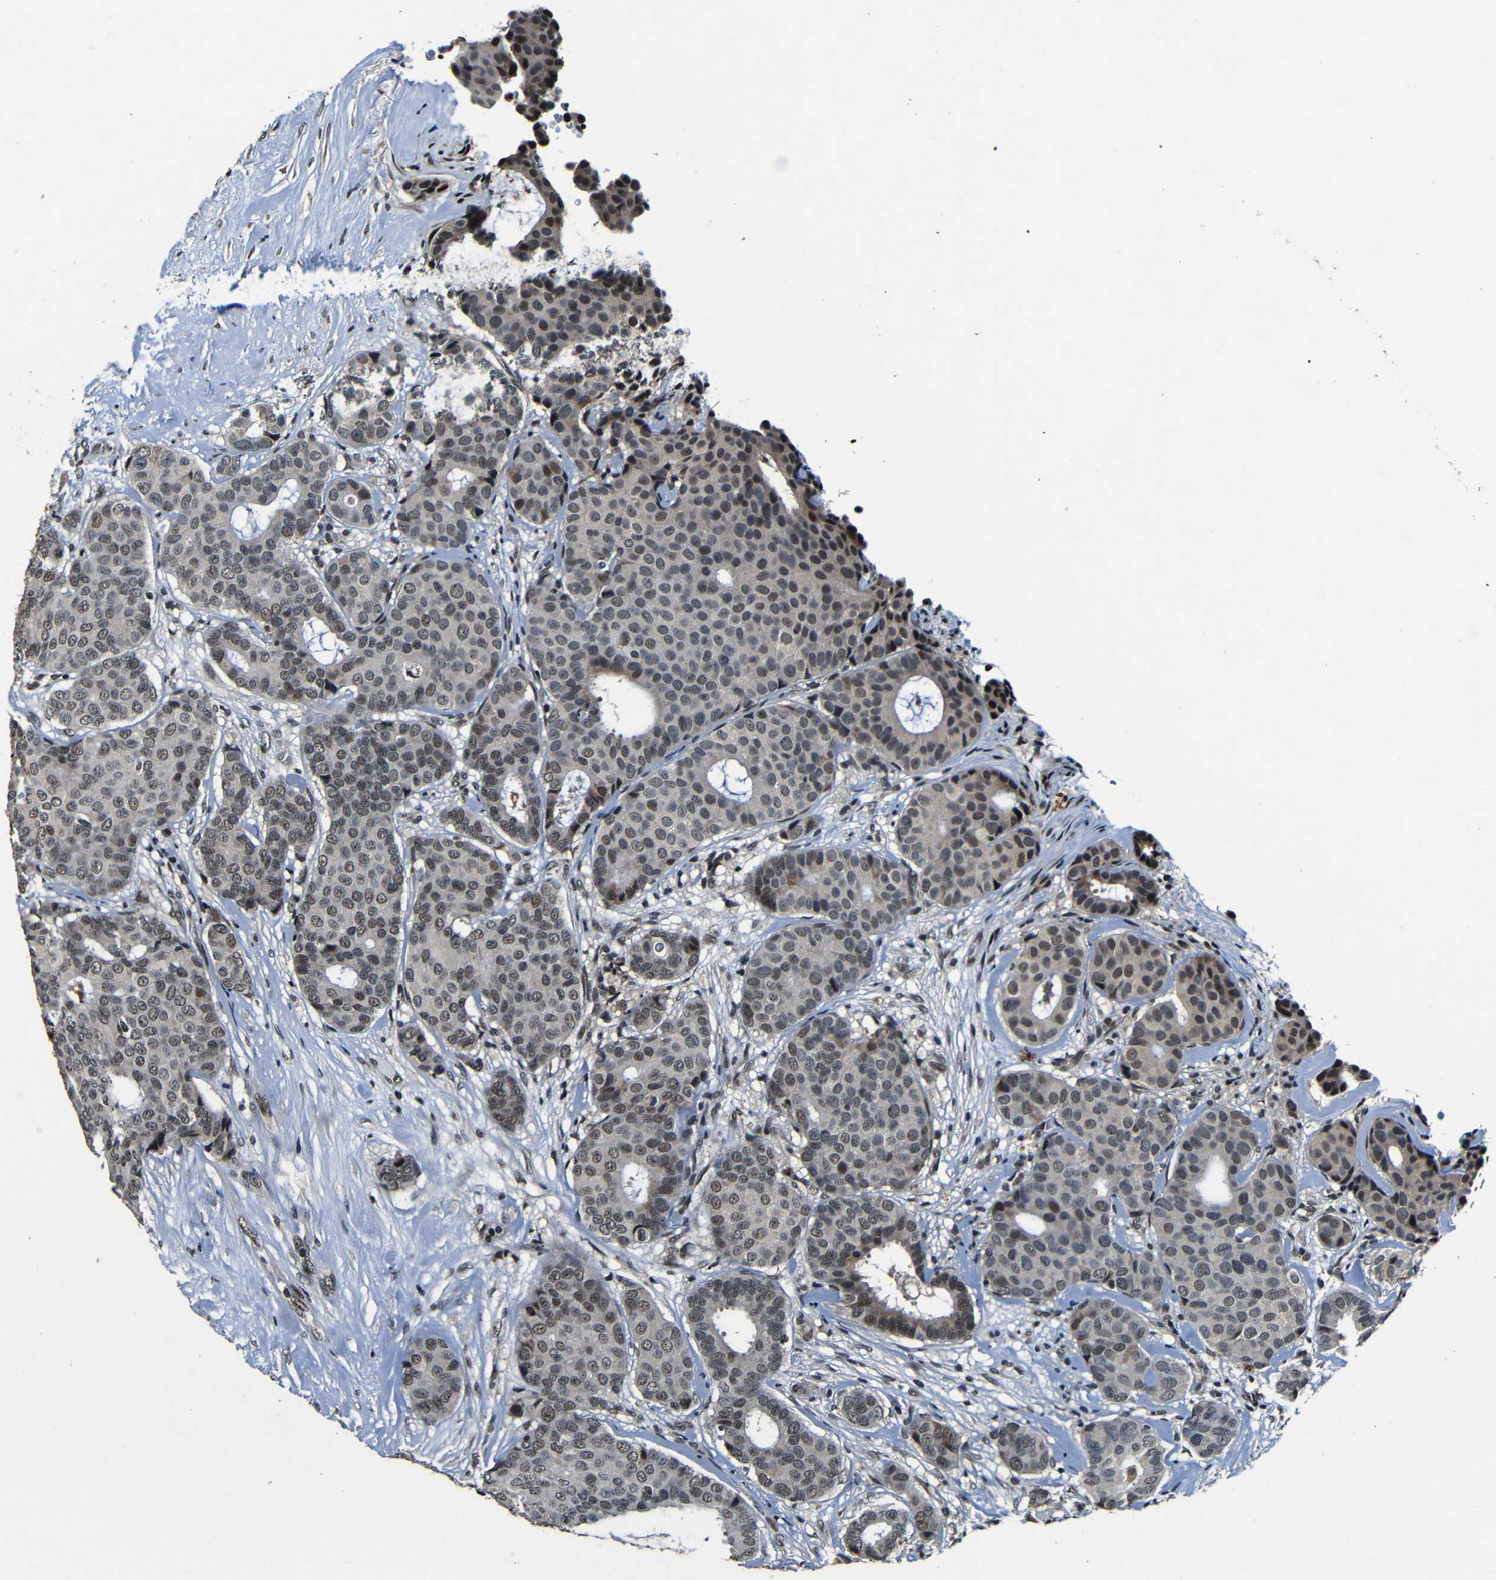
{"staining": {"intensity": "weak", "quantity": ">75%", "location": "nuclear"}, "tissue": "breast cancer", "cell_type": "Tumor cells", "image_type": "cancer", "snomed": [{"axis": "morphology", "description": "Duct carcinoma"}, {"axis": "topography", "description": "Breast"}], "caption": "This is a micrograph of IHC staining of breast cancer (infiltrating ductal carcinoma), which shows weak staining in the nuclear of tumor cells.", "gene": "FOXD4", "patient": {"sex": "female", "age": 75}}